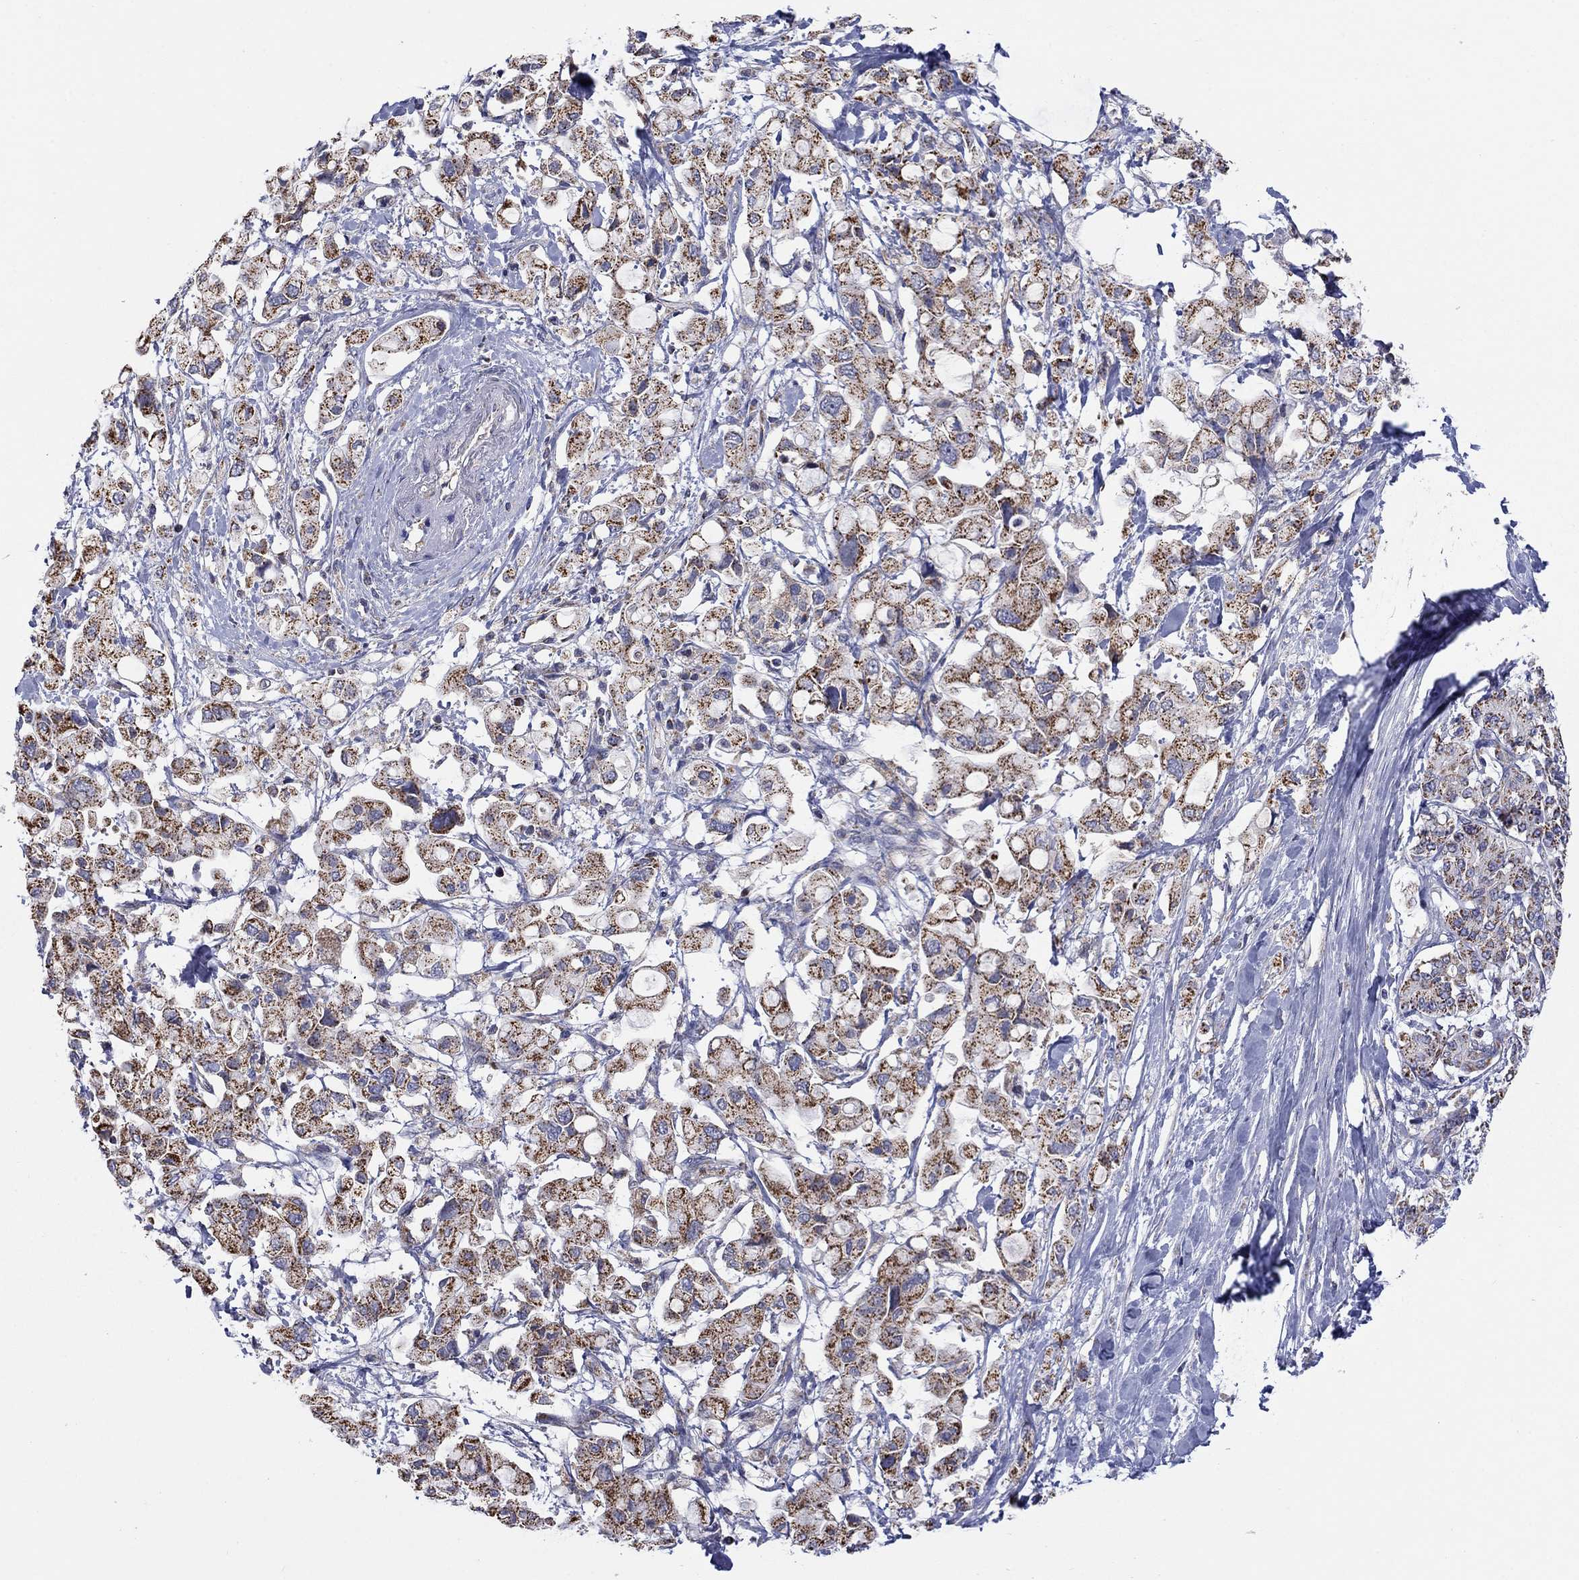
{"staining": {"intensity": "strong", "quantity": ">75%", "location": "cytoplasmic/membranous"}, "tissue": "pancreatic cancer", "cell_type": "Tumor cells", "image_type": "cancer", "snomed": [{"axis": "morphology", "description": "Adenocarcinoma, NOS"}, {"axis": "topography", "description": "Pancreas"}], "caption": "IHC of human pancreatic adenocarcinoma displays high levels of strong cytoplasmic/membranous expression in approximately >75% of tumor cells.", "gene": "HPS5", "patient": {"sex": "female", "age": 56}}